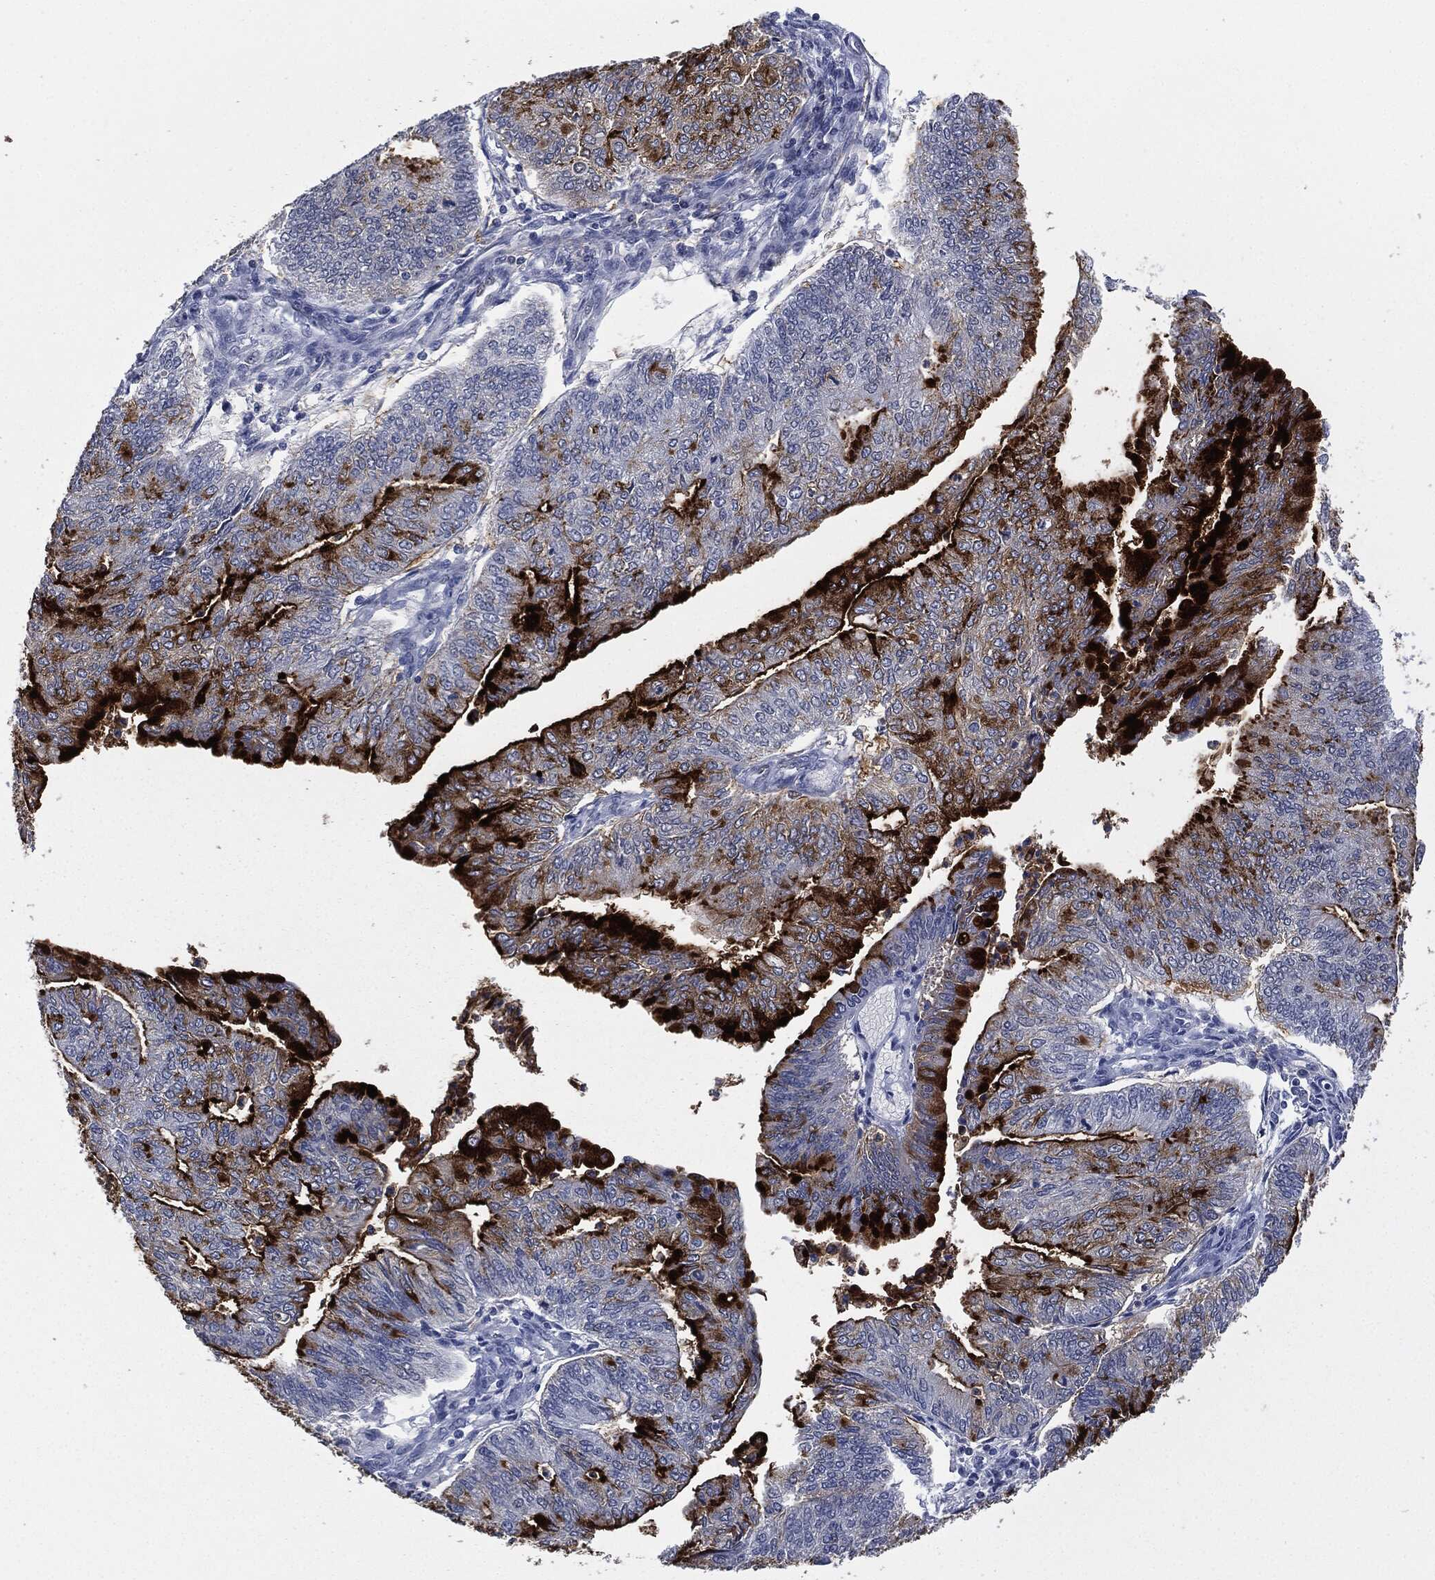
{"staining": {"intensity": "strong", "quantity": "25%-75%", "location": "cytoplasmic/membranous"}, "tissue": "endometrial cancer", "cell_type": "Tumor cells", "image_type": "cancer", "snomed": [{"axis": "morphology", "description": "Adenocarcinoma, NOS"}, {"axis": "topography", "description": "Endometrium"}], "caption": "Endometrial cancer (adenocarcinoma) tissue exhibits strong cytoplasmic/membranous positivity in approximately 25%-75% of tumor cells", "gene": "MUC16", "patient": {"sex": "female", "age": 59}}